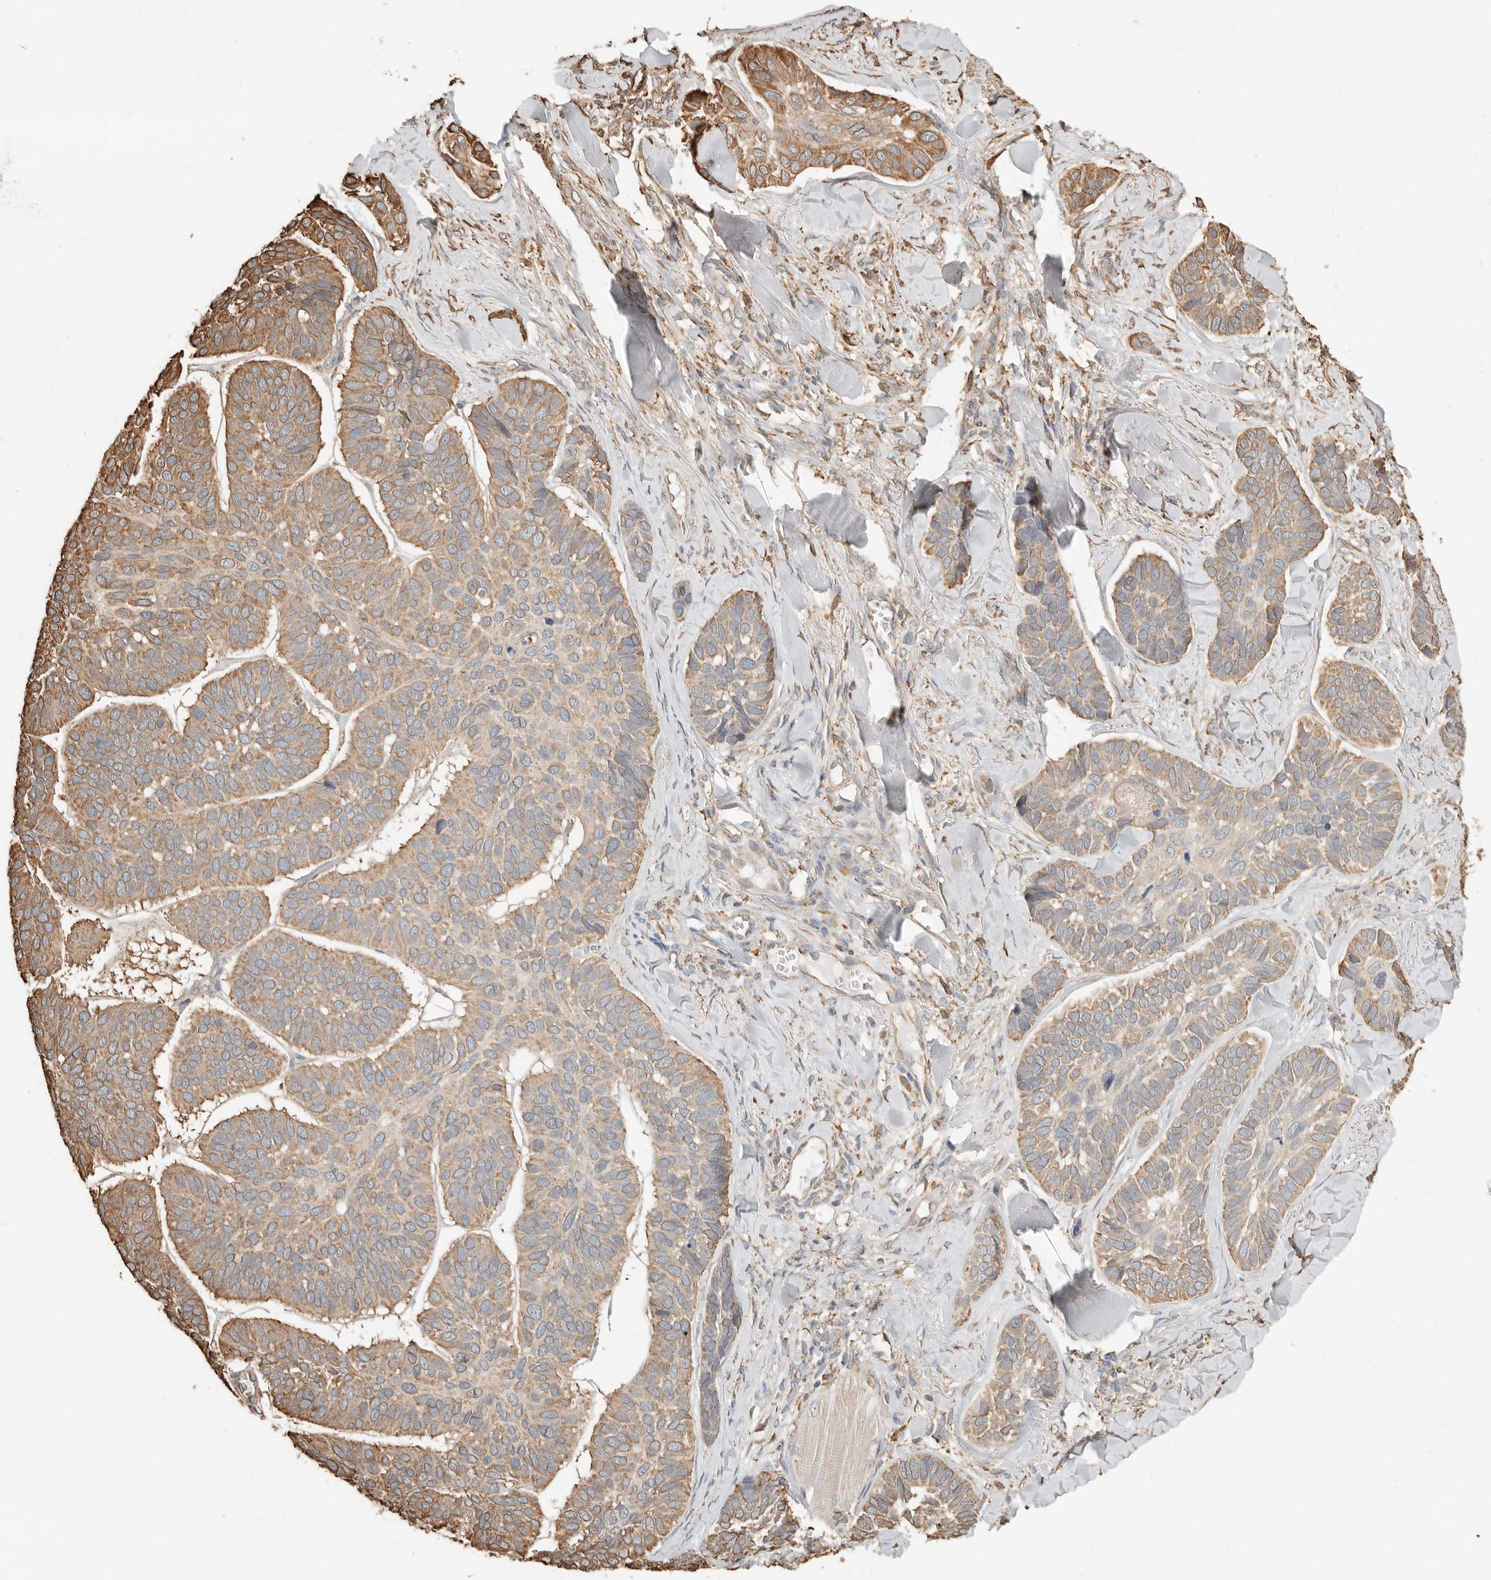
{"staining": {"intensity": "moderate", "quantity": "25%-75%", "location": "cytoplasmic/membranous"}, "tissue": "skin cancer", "cell_type": "Tumor cells", "image_type": "cancer", "snomed": [{"axis": "morphology", "description": "Basal cell carcinoma"}, {"axis": "topography", "description": "Skin"}], "caption": "The photomicrograph exhibits a brown stain indicating the presence of a protein in the cytoplasmic/membranous of tumor cells in skin cancer (basal cell carcinoma).", "gene": "ARHGEF10L", "patient": {"sex": "male", "age": 62}}